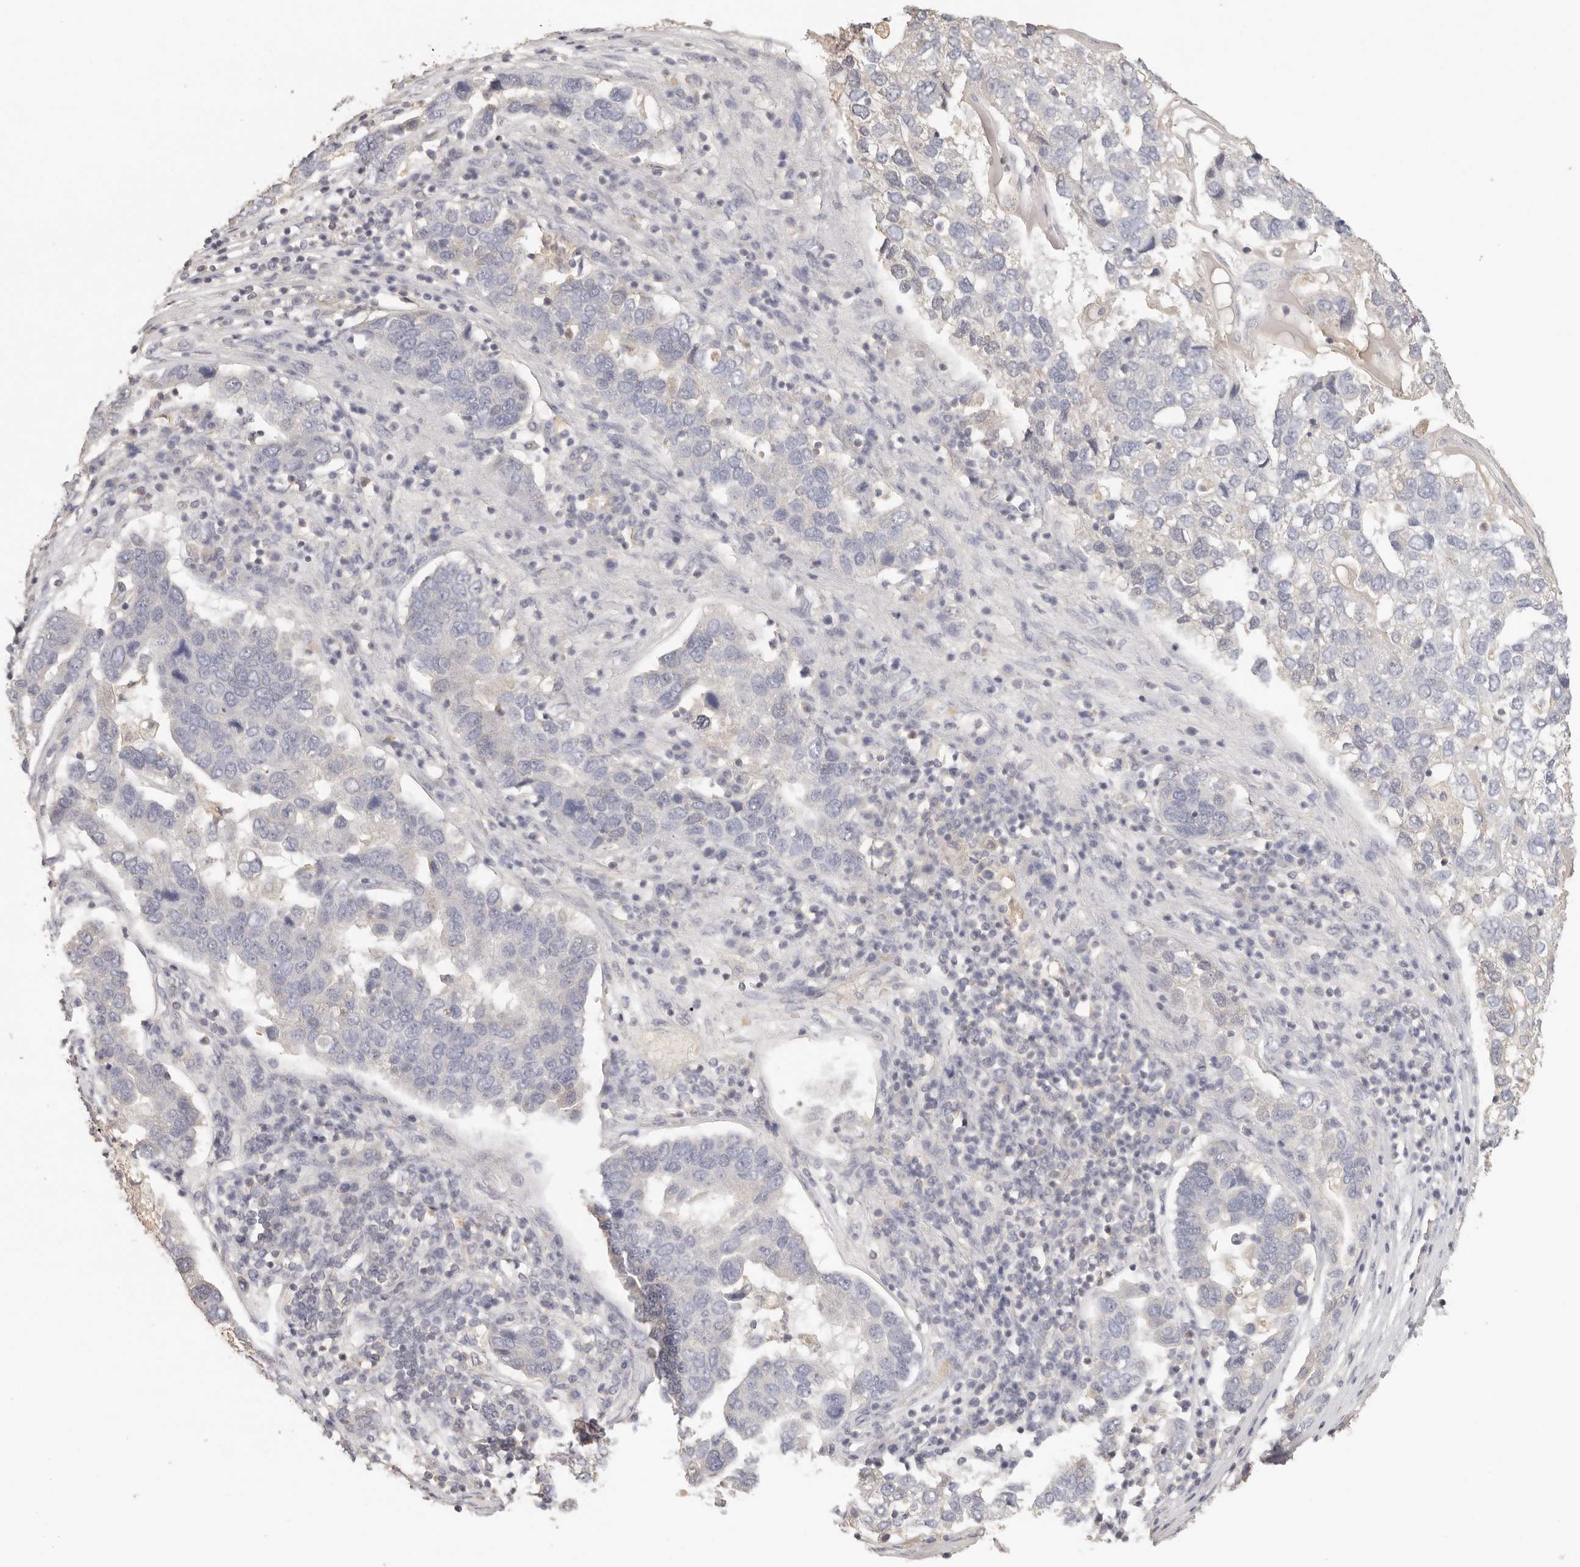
{"staining": {"intensity": "negative", "quantity": "none", "location": "none"}, "tissue": "pancreatic cancer", "cell_type": "Tumor cells", "image_type": "cancer", "snomed": [{"axis": "morphology", "description": "Adenocarcinoma, NOS"}, {"axis": "topography", "description": "Pancreas"}], "caption": "A high-resolution micrograph shows immunohistochemistry staining of pancreatic cancer, which shows no significant staining in tumor cells.", "gene": "CSK", "patient": {"sex": "female", "age": 61}}